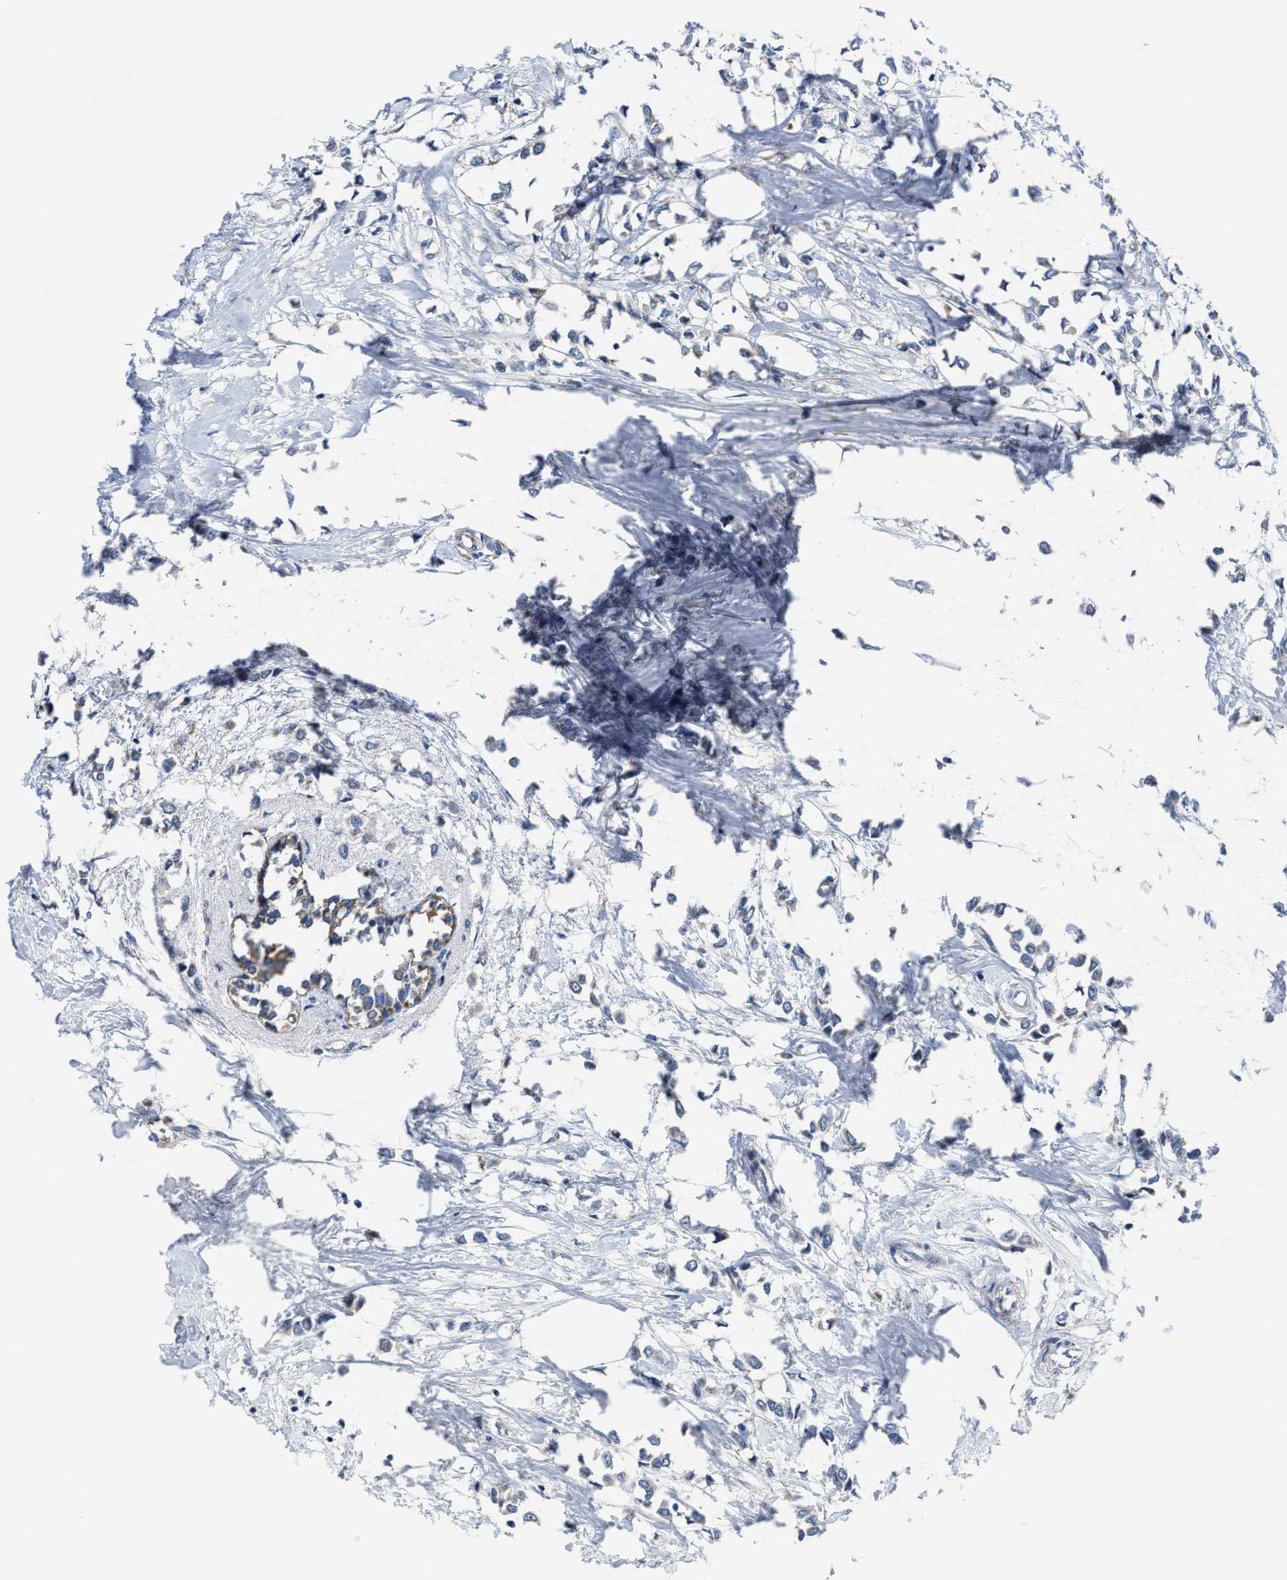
{"staining": {"intensity": "negative", "quantity": "none", "location": "none"}, "tissue": "breast cancer", "cell_type": "Tumor cells", "image_type": "cancer", "snomed": [{"axis": "morphology", "description": "Lobular carcinoma"}, {"axis": "topography", "description": "Breast"}], "caption": "DAB immunohistochemical staining of human breast cancer reveals no significant staining in tumor cells.", "gene": "GHITM", "patient": {"sex": "female", "age": 51}}